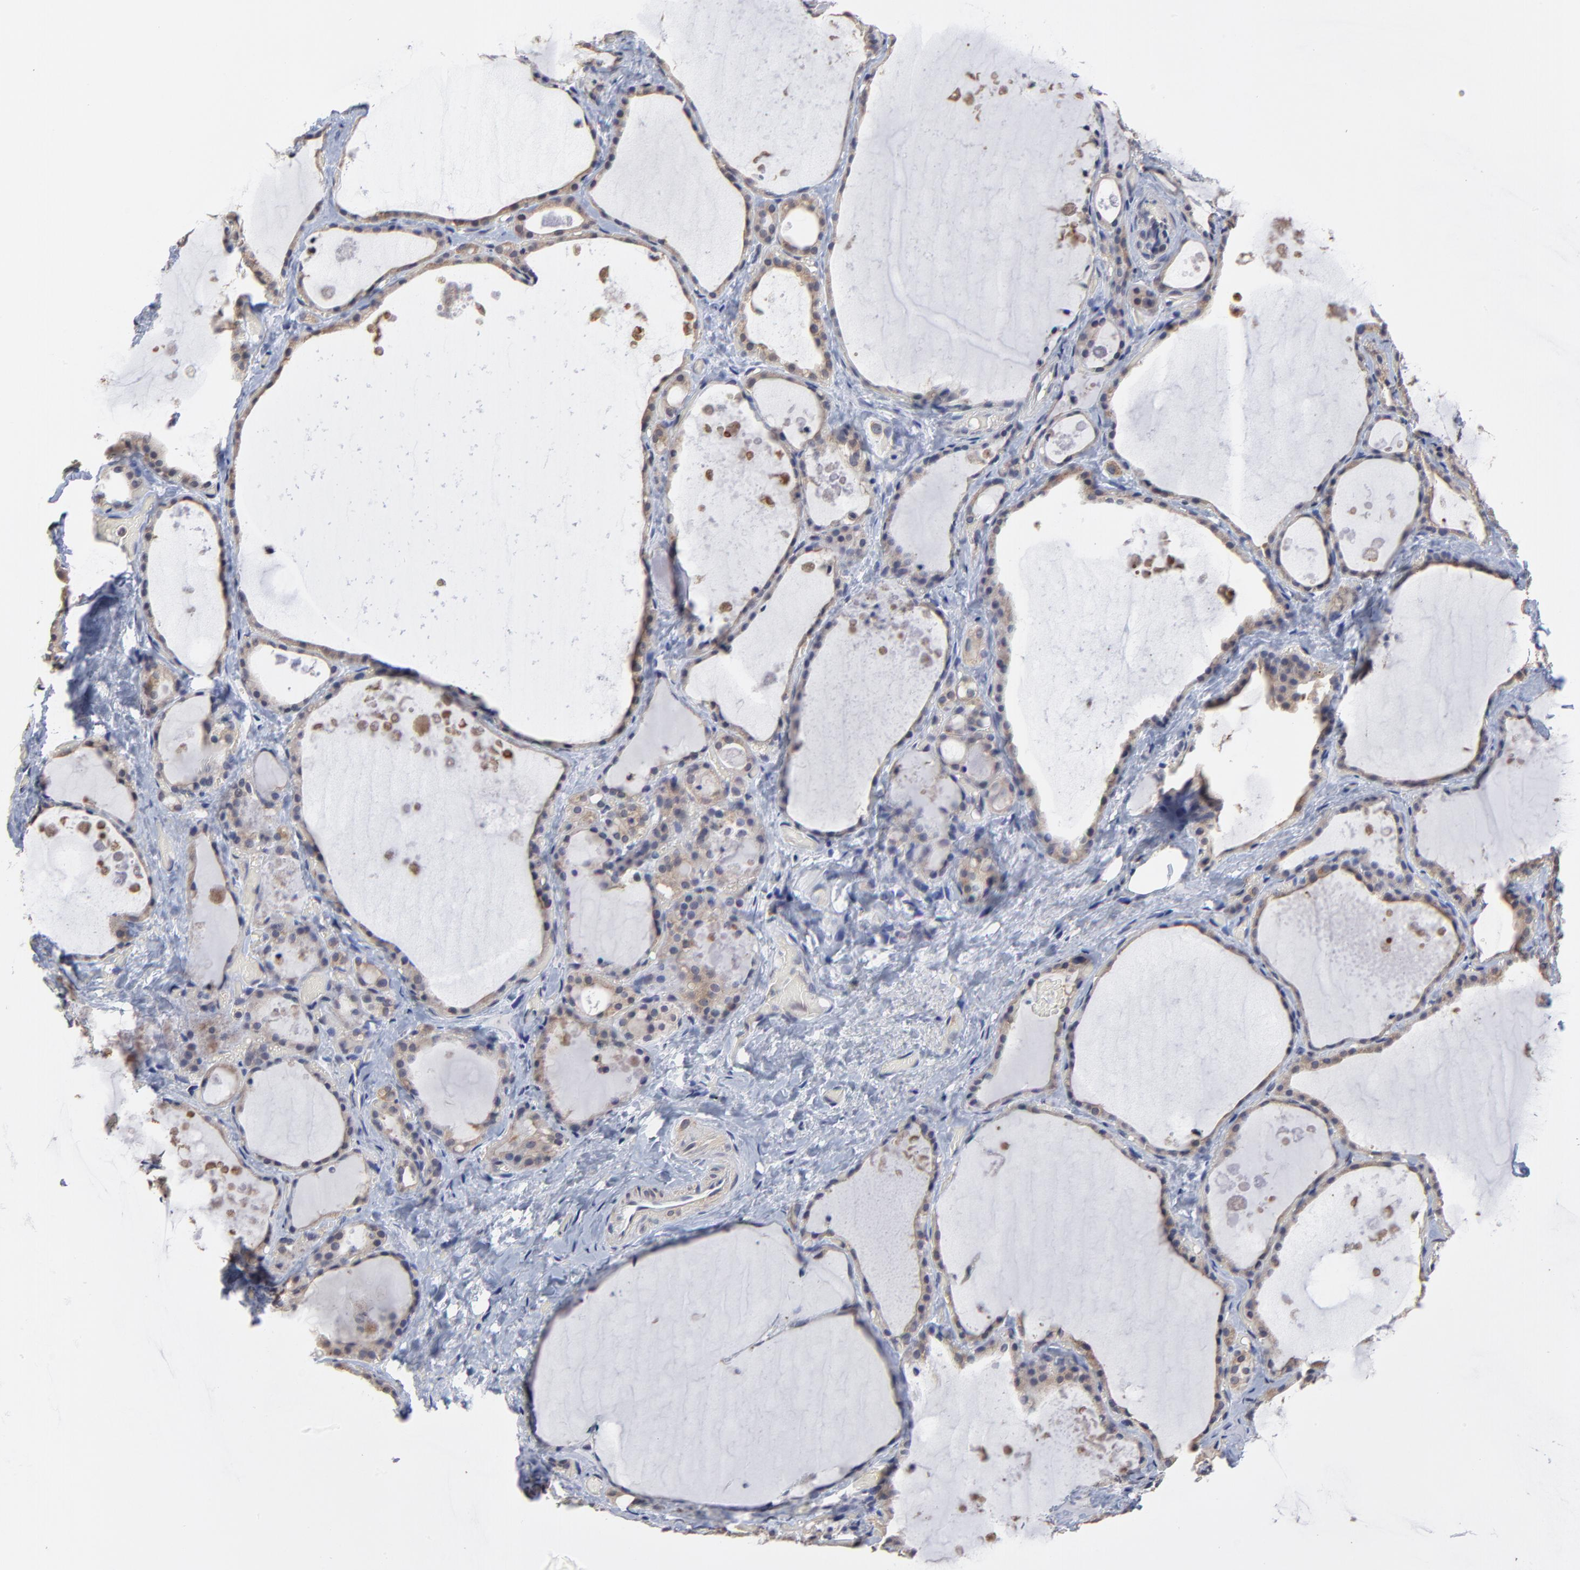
{"staining": {"intensity": "weak", "quantity": ">75%", "location": "cytoplasmic/membranous"}, "tissue": "thyroid gland", "cell_type": "Glandular cells", "image_type": "normal", "snomed": [{"axis": "morphology", "description": "Normal tissue, NOS"}, {"axis": "topography", "description": "Thyroid gland"}], "caption": "This is a photomicrograph of immunohistochemistry (IHC) staining of normal thyroid gland, which shows weak staining in the cytoplasmic/membranous of glandular cells.", "gene": "CCT2", "patient": {"sex": "male", "age": 61}}